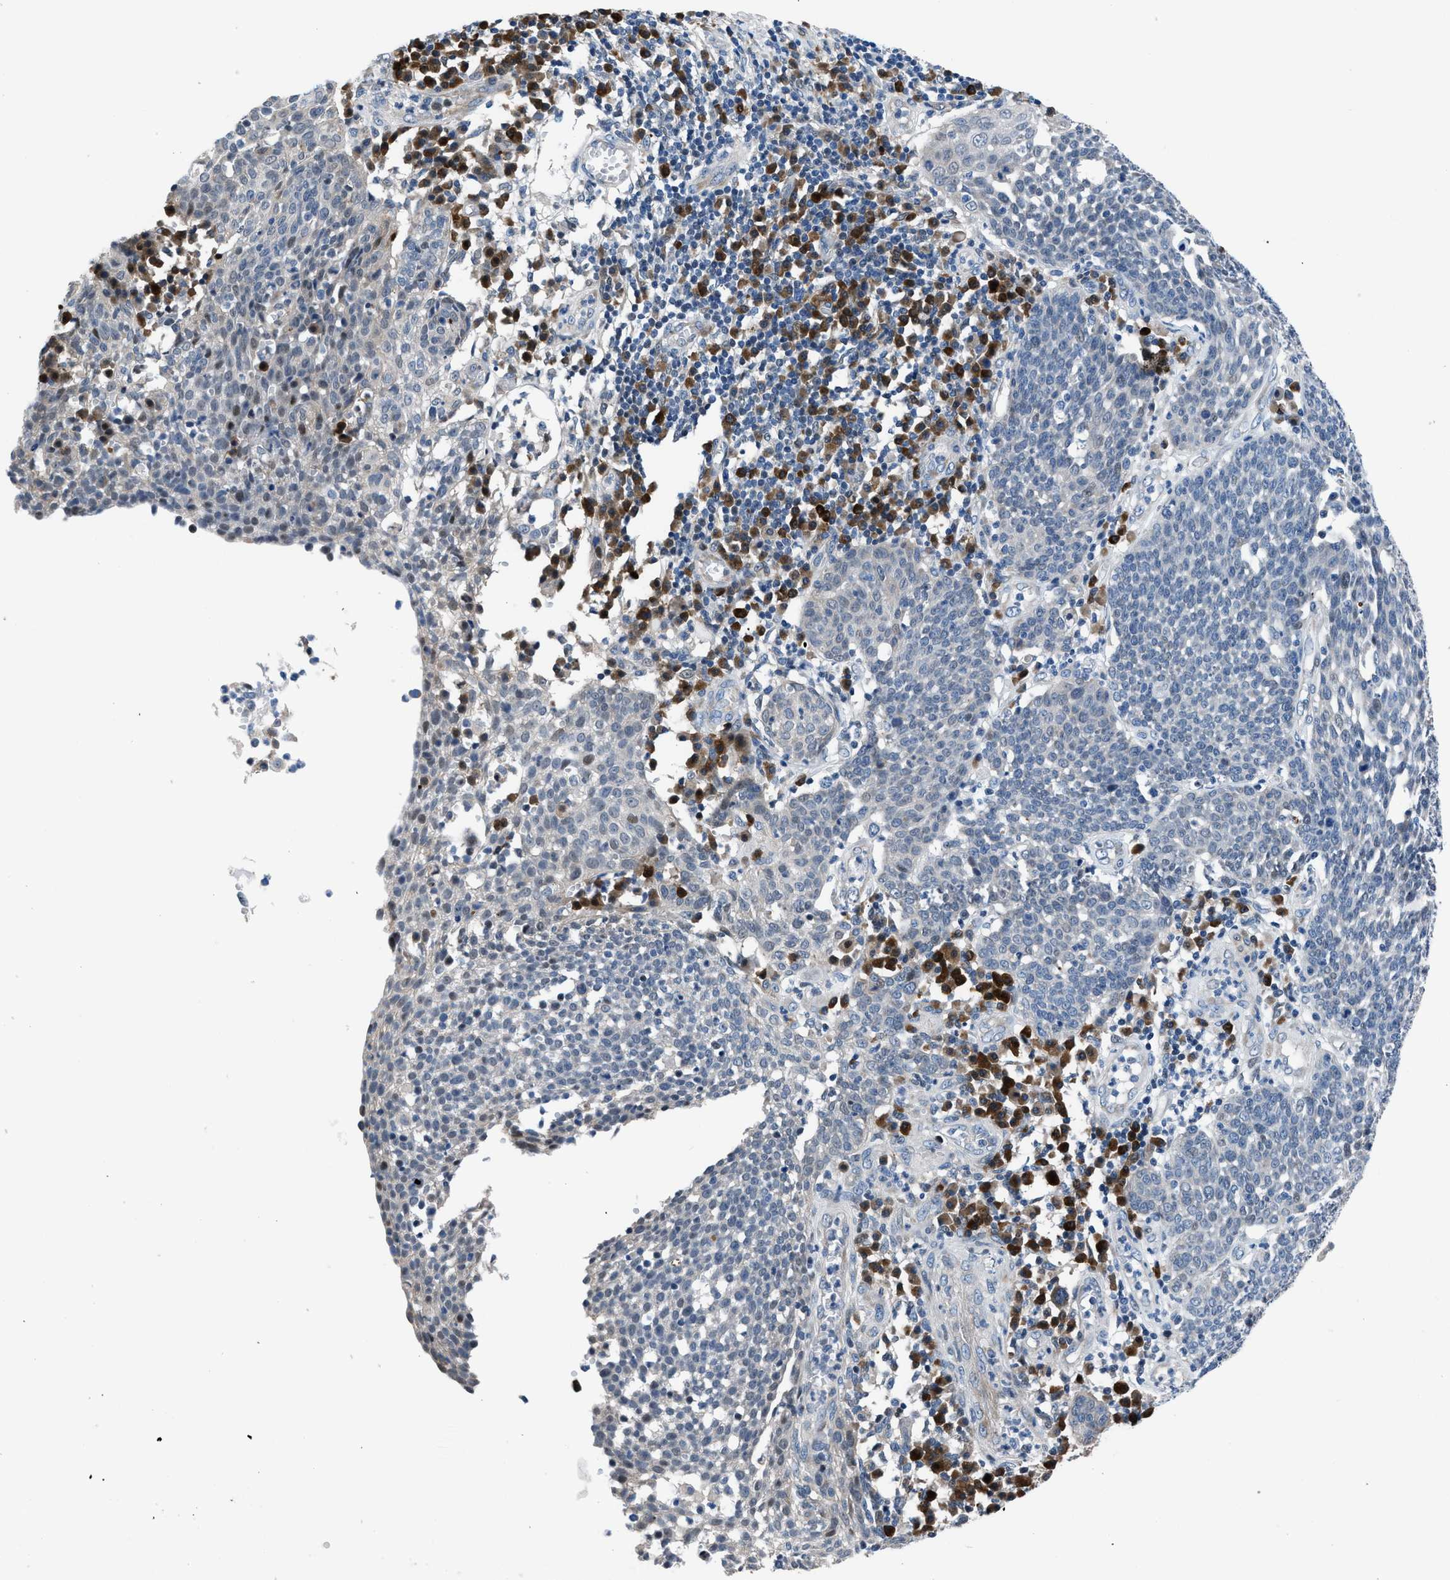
{"staining": {"intensity": "negative", "quantity": "none", "location": "none"}, "tissue": "cervical cancer", "cell_type": "Tumor cells", "image_type": "cancer", "snomed": [{"axis": "morphology", "description": "Squamous cell carcinoma, NOS"}, {"axis": "topography", "description": "Cervix"}], "caption": "This is an IHC photomicrograph of cervical cancer (squamous cell carcinoma). There is no expression in tumor cells.", "gene": "UAP1", "patient": {"sex": "female", "age": 34}}